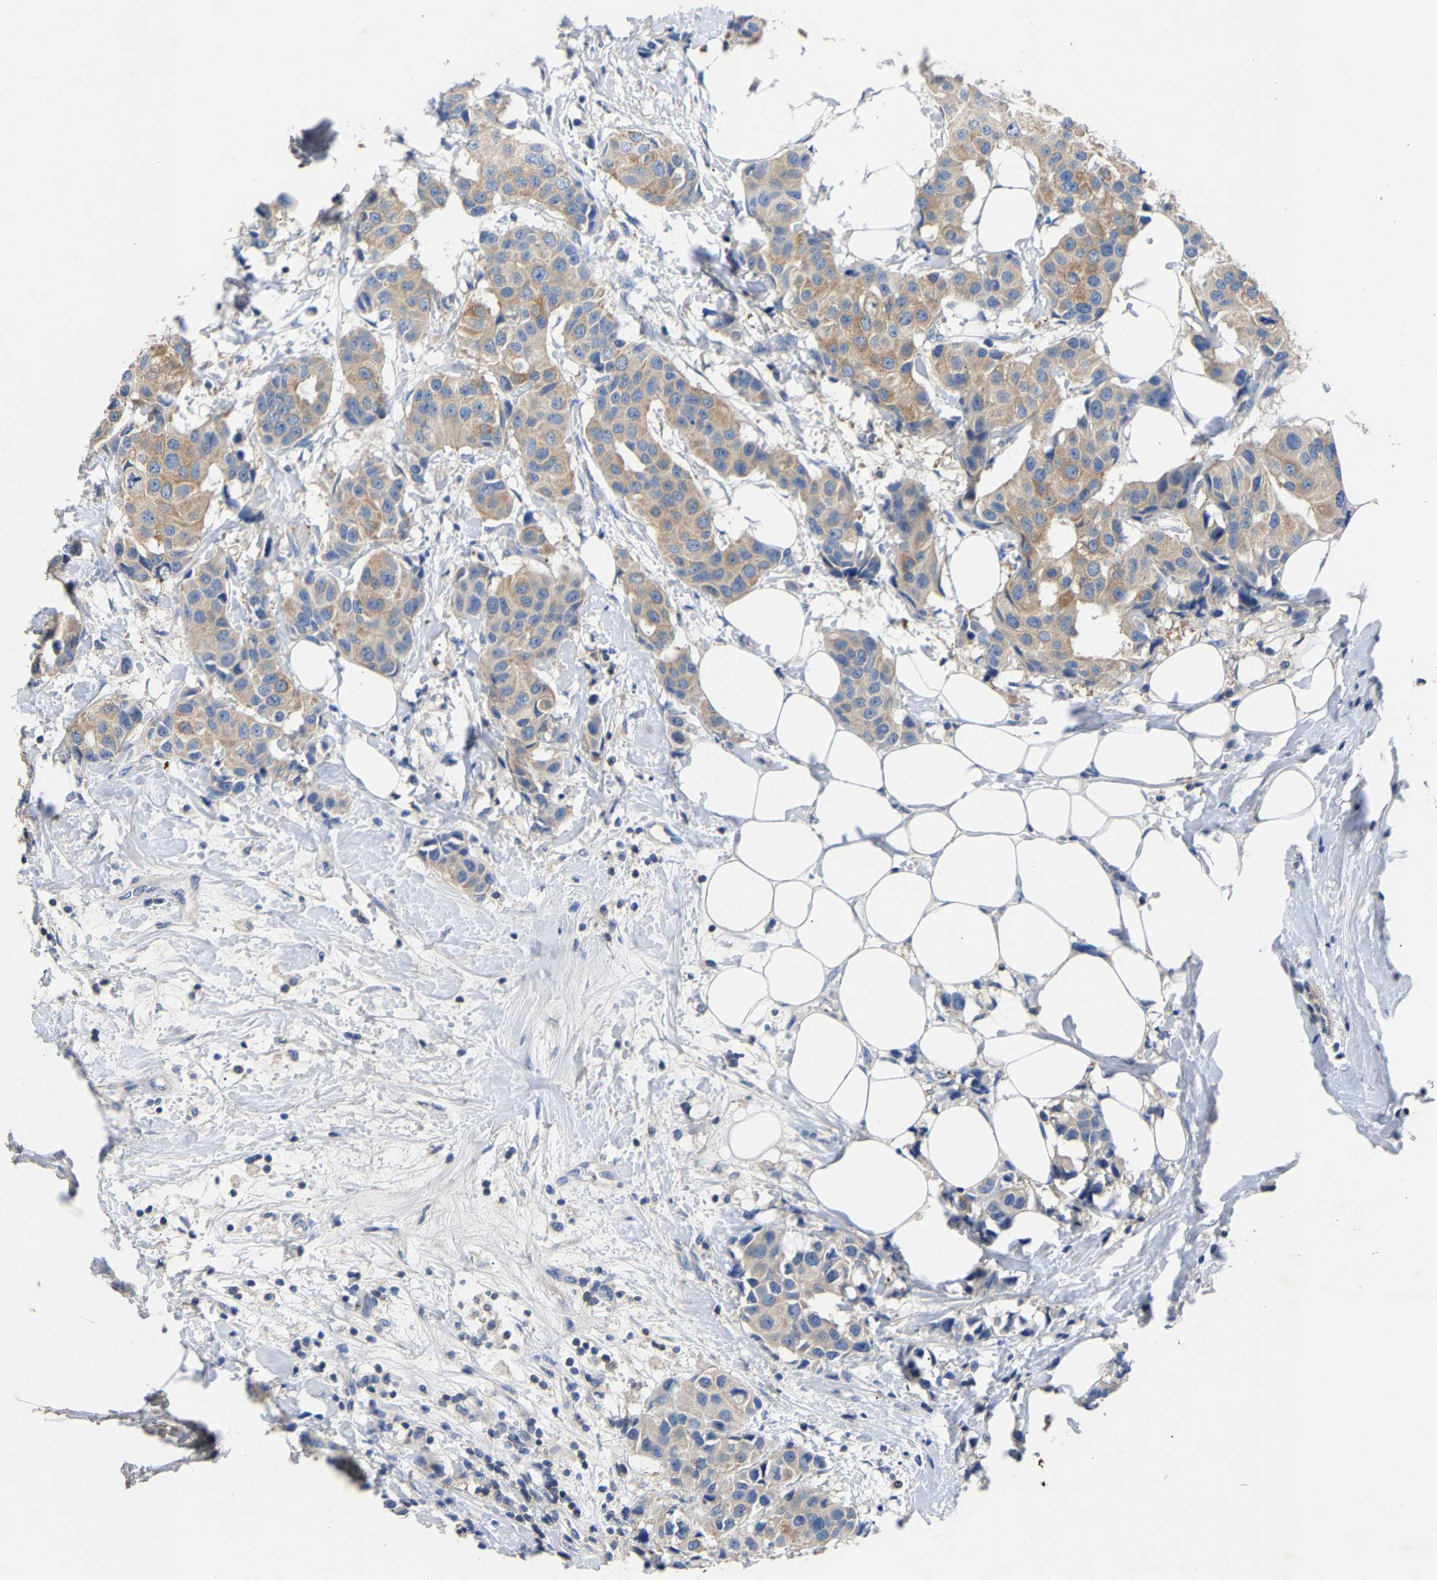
{"staining": {"intensity": "weak", "quantity": ">75%", "location": "cytoplasmic/membranous"}, "tissue": "breast cancer", "cell_type": "Tumor cells", "image_type": "cancer", "snomed": [{"axis": "morphology", "description": "Normal tissue, NOS"}, {"axis": "morphology", "description": "Duct carcinoma"}, {"axis": "topography", "description": "Breast"}], "caption": "Protein expression analysis of human breast cancer (intraductal carcinoma) reveals weak cytoplasmic/membranous expression in approximately >75% of tumor cells.", "gene": "CCDC171", "patient": {"sex": "female", "age": 39}}